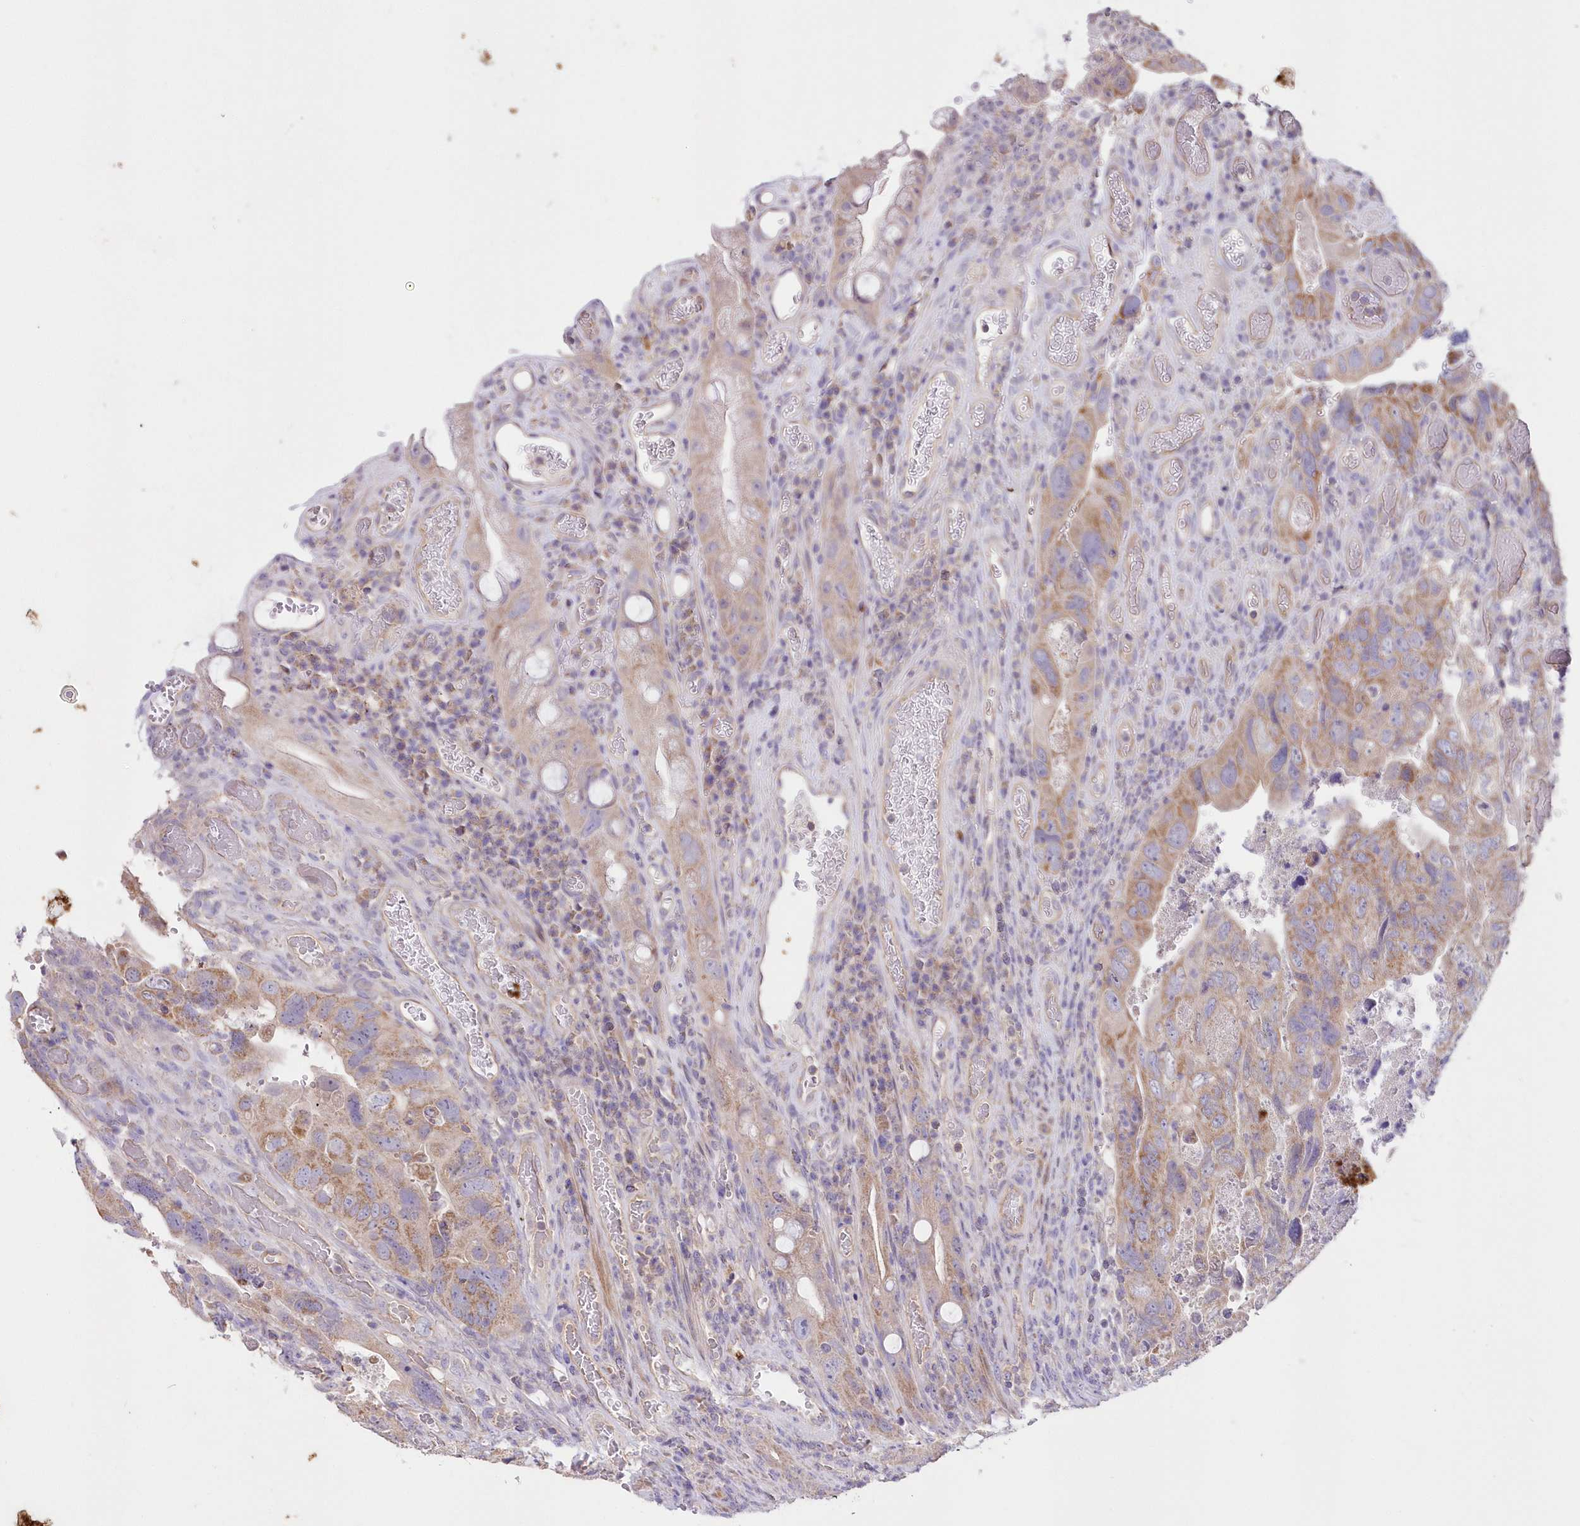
{"staining": {"intensity": "moderate", "quantity": "25%-75%", "location": "cytoplasmic/membranous"}, "tissue": "colorectal cancer", "cell_type": "Tumor cells", "image_type": "cancer", "snomed": [{"axis": "morphology", "description": "Adenocarcinoma, NOS"}, {"axis": "topography", "description": "Rectum"}], "caption": "IHC of human colorectal cancer (adenocarcinoma) exhibits medium levels of moderate cytoplasmic/membranous positivity in about 25%-75% of tumor cells.", "gene": "ITSN2", "patient": {"sex": "male", "age": 63}}